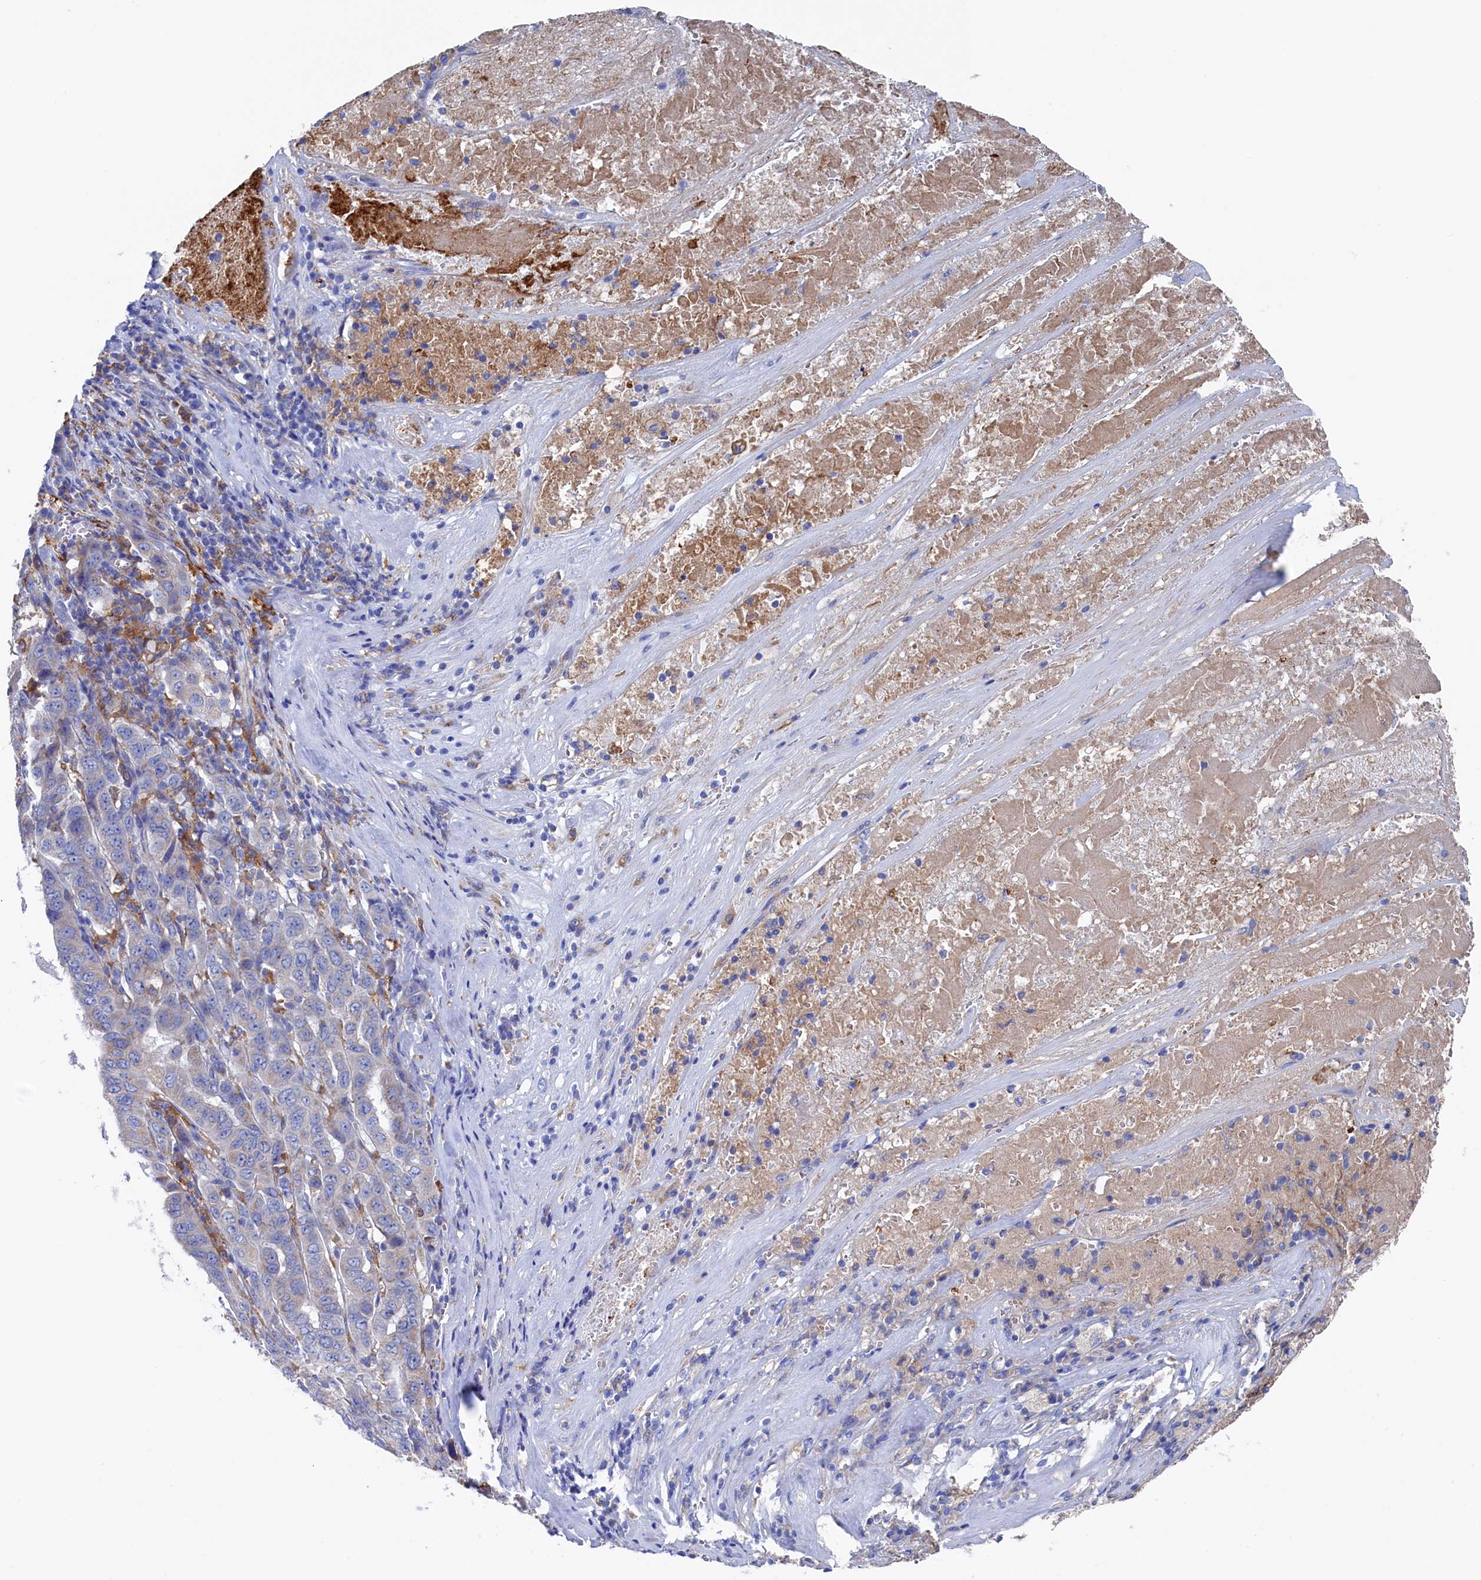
{"staining": {"intensity": "negative", "quantity": "none", "location": "none"}, "tissue": "pancreatic cancer", "cell_type": "Tumor cells", "image_type": "cancer", "snomed": [{"axis": "morphology", "description": "Adenocarcinoma, NOS"}, {"axis": "topography", "description": "Pancreas"}], "caption": "A micrograph of pancreatic cancer stained for a protein demonstrates no brown staining in tumor cells. (Brightfield microscopy of DAB (3,3'-diaminobenzidine) IHC at high magnification).", "gene": "C12orf73", "patient": {"sex": "male", "age": 63}}